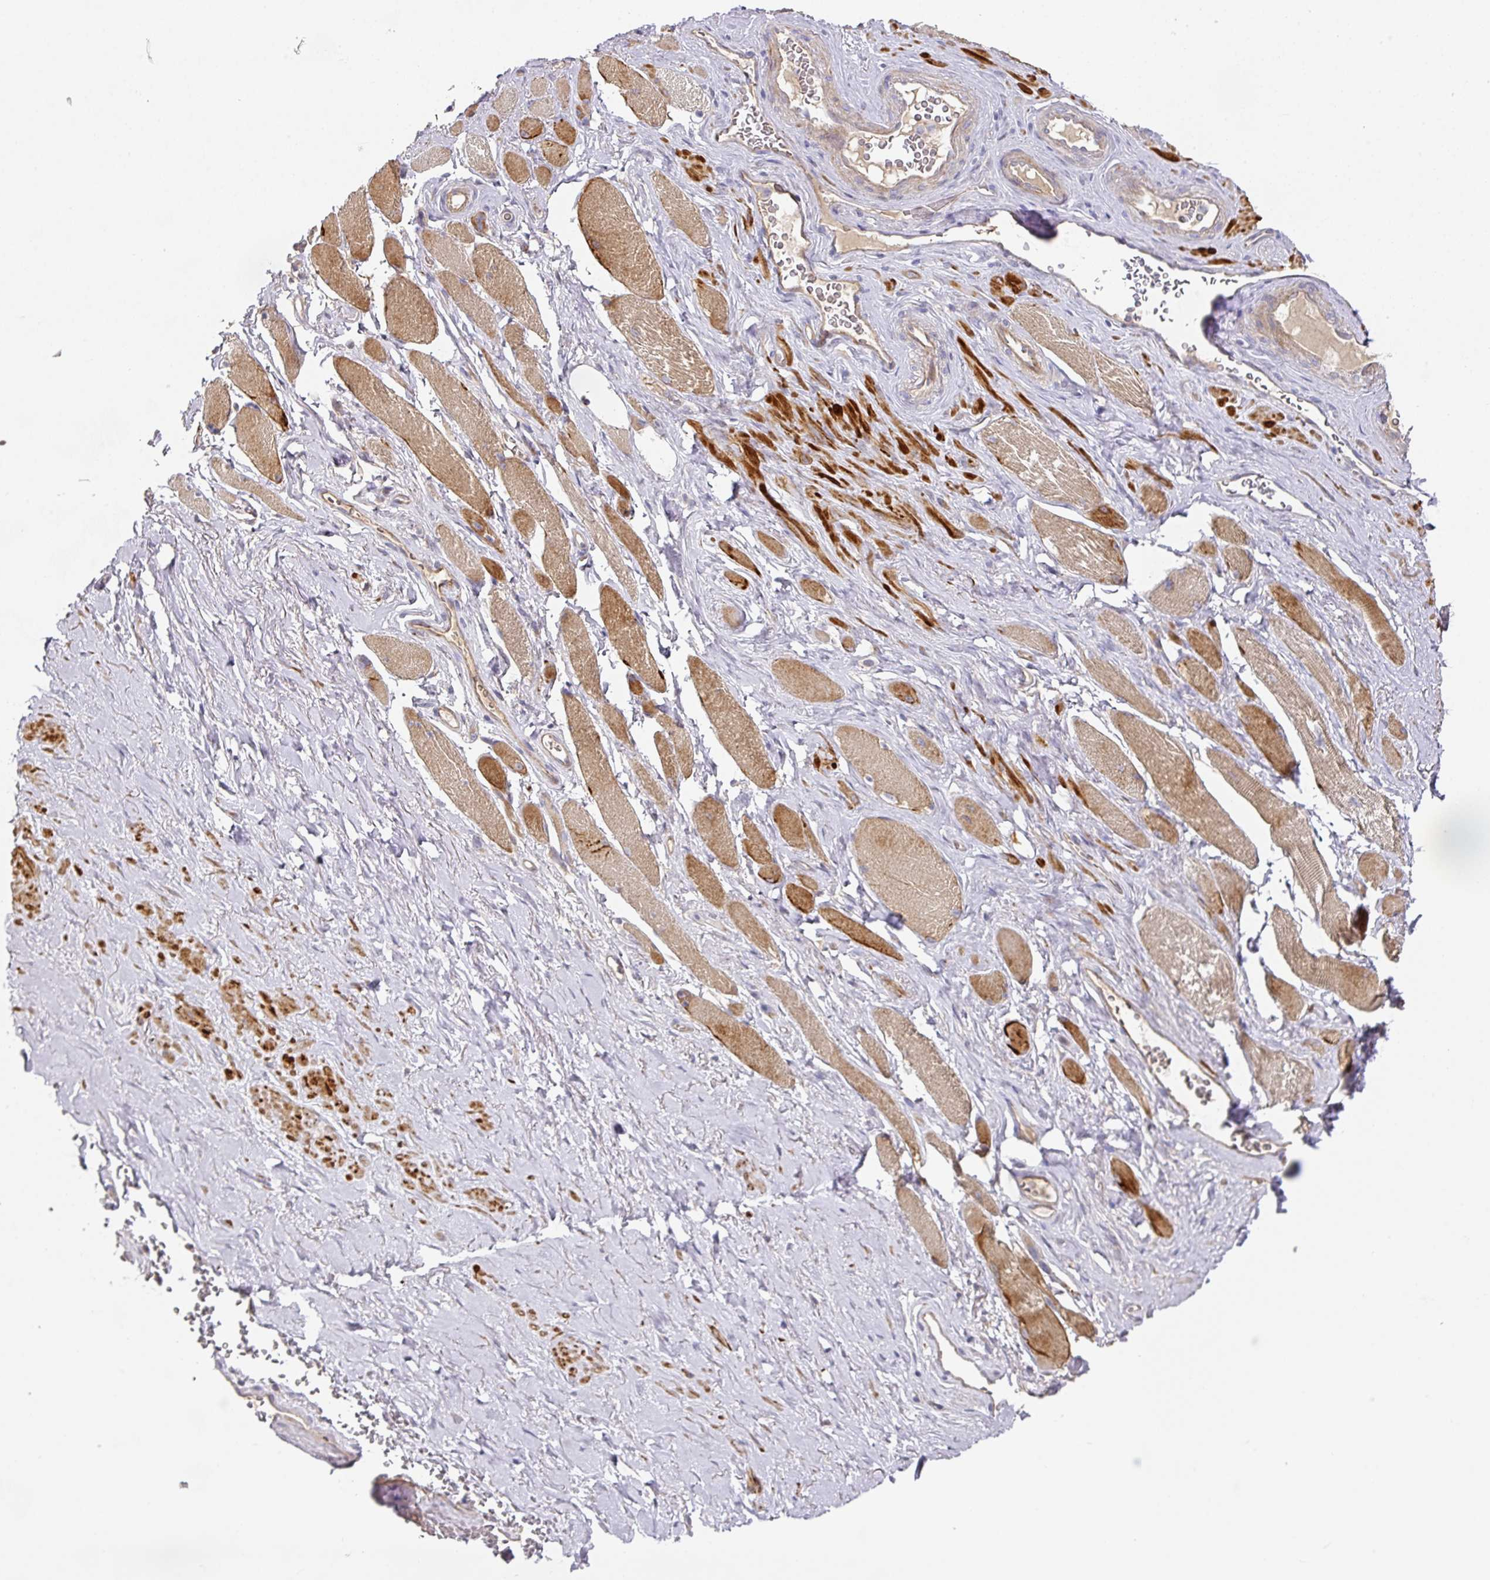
{"staining": {"intensity": "negative", "quantity": "none", "location": "none"}, "tissue": "adipose tissue", "cell_type": "Adipocytes", "image_type": "normal", "snomed": [{"axis": "morphology", "description": "Normal tissue, NOS"}, {"axis": "topography", "description": "Prostate"}, {"axis": "topography", "description": "Peripheral nerve tissue"}], "caption": "IHC image of unremarkable adipose tissue: adipose tissue stained with DAB shows no significant protein expression in adipocytes.", "gene": "TARM1", "patient": {"sex": "male", "age": 61}}